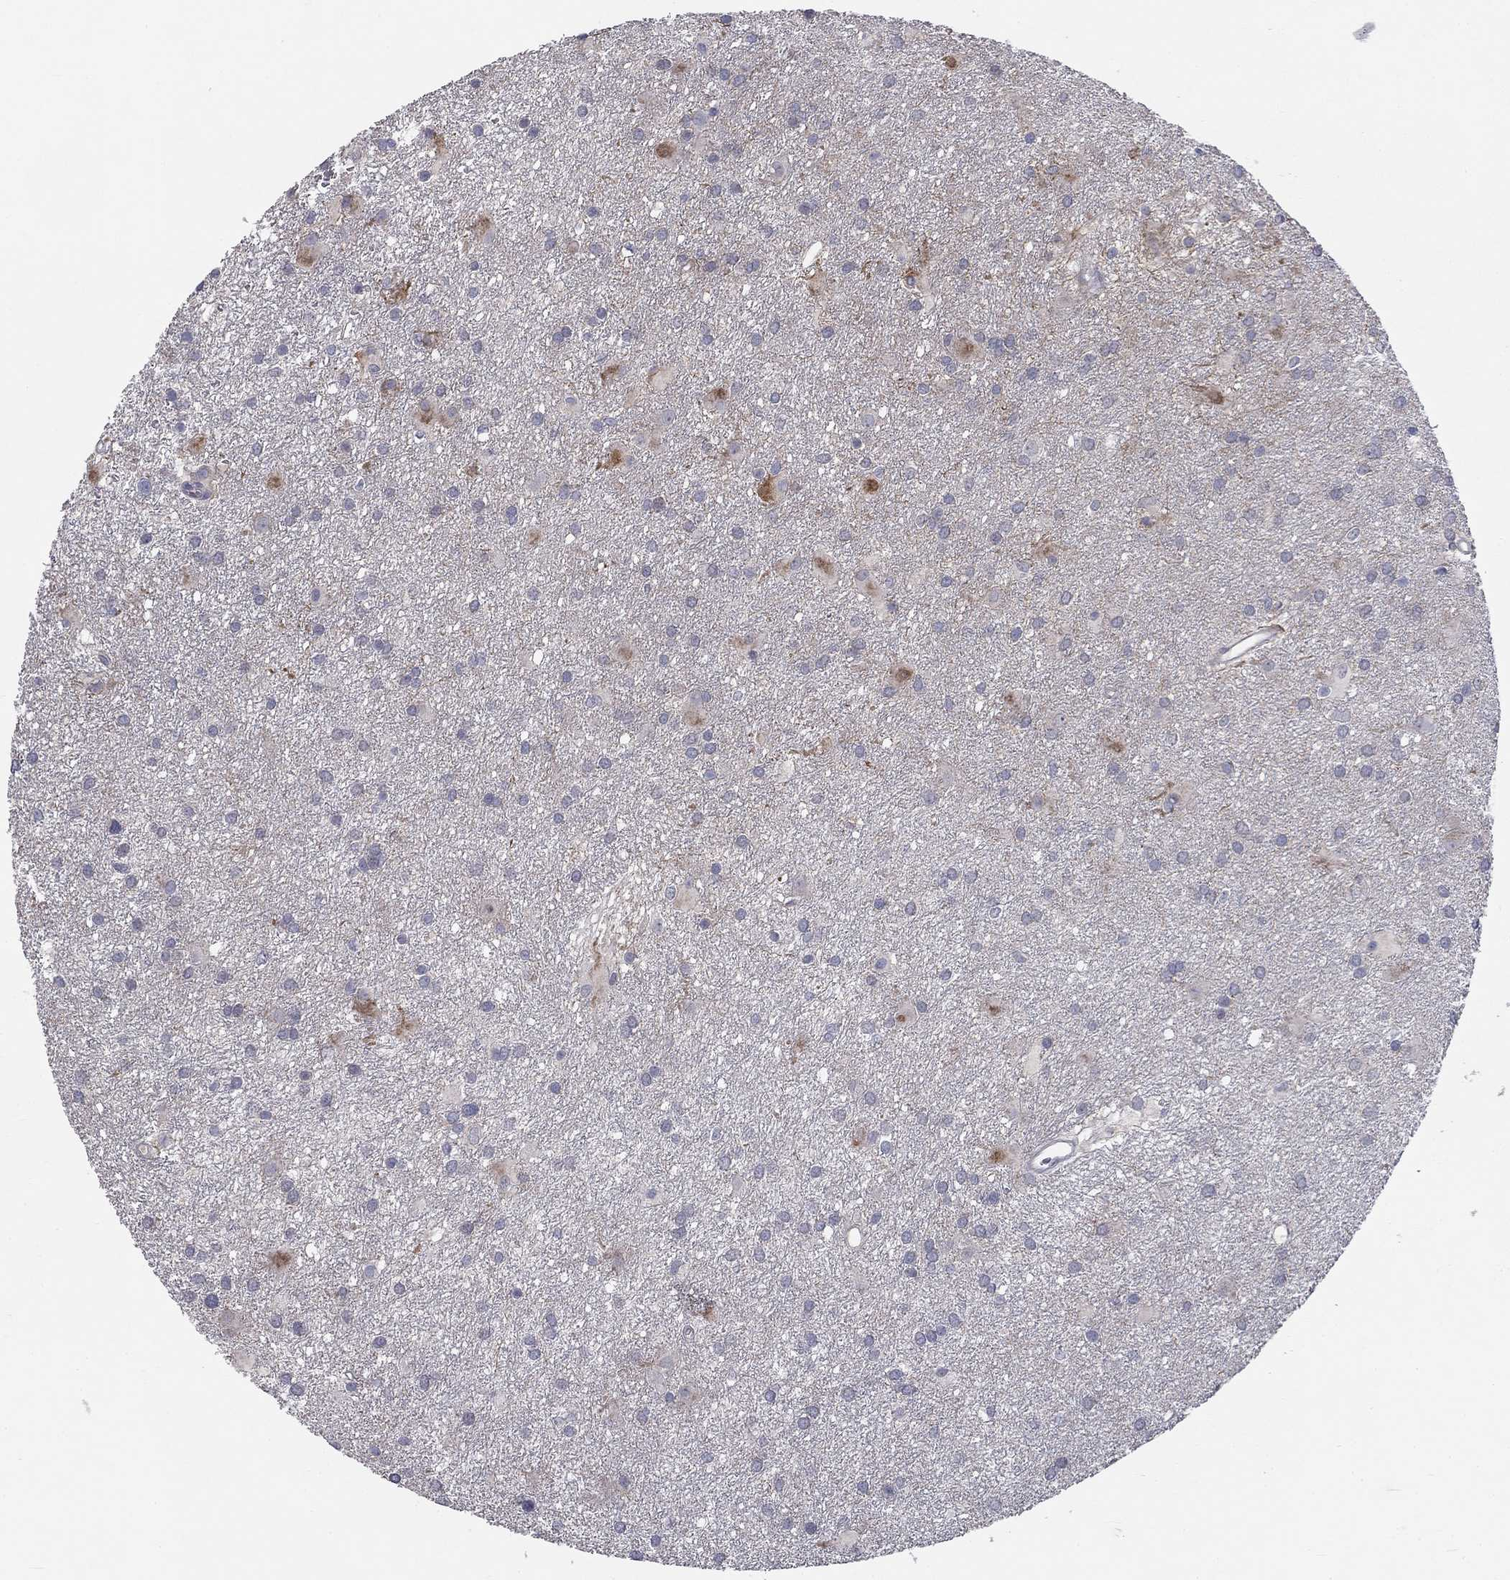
{"staining": {"intensity": "negative", "quantity": "none", "location": "none"}, "tissue": "glioma", "cell_type": "Tumor cells", "image_type": "cancer", "snomed": [{"axis": "morphology", "description": "Glioma, malignant, Low grade"}, {"axis": "topography", "description": "Brain"}], "caption": "Tumor cells show no significant expression in malignant glioma (low-grade).", "gene": "CD274", "patient": {"sex": "male", "age": 58}}